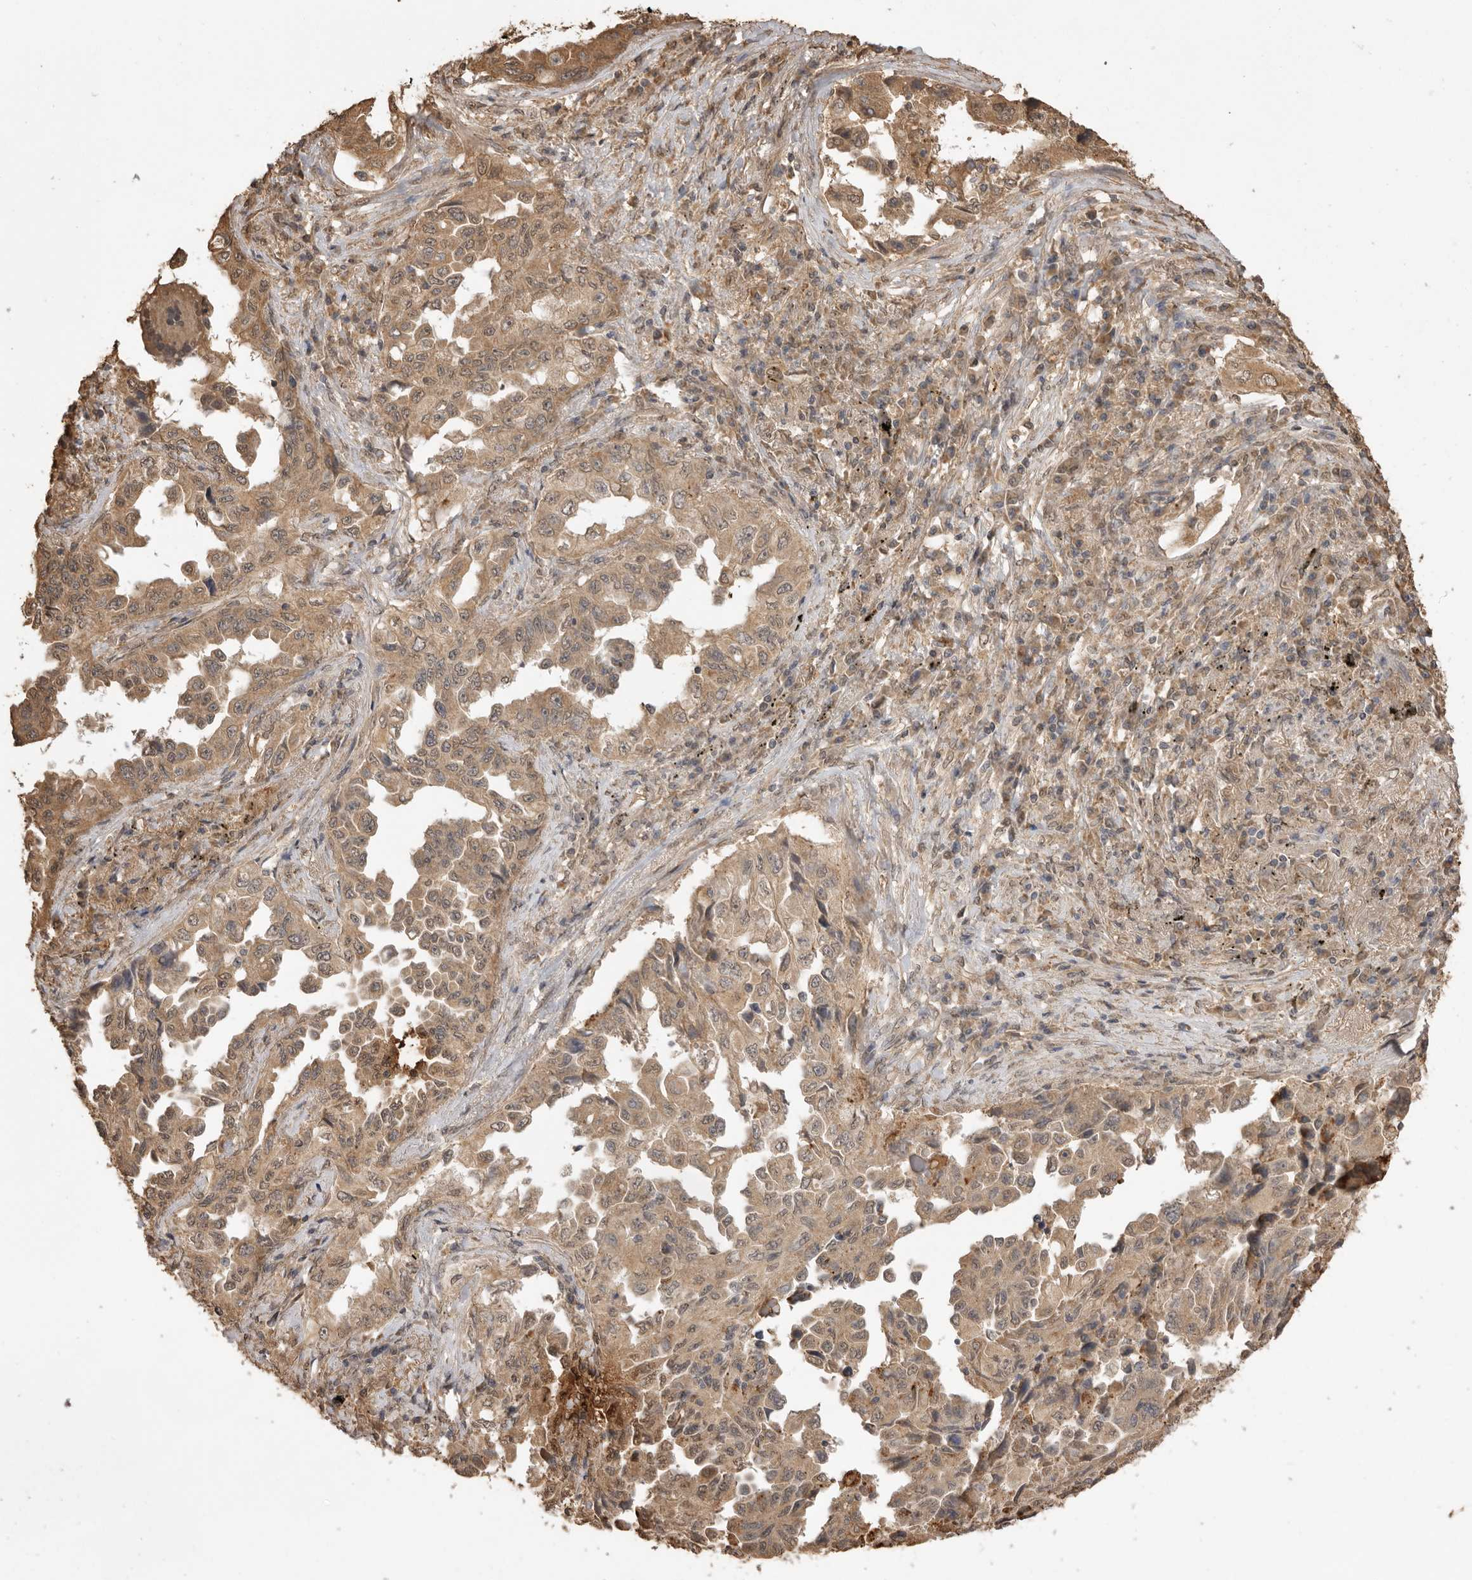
{"staining": {"intensity": "moderate", "quantity": ">75%", "location": "cytoplasmic/membranous,nuclear"}, "tissue": "lung cancer", "cell_type": "Tumor cells", "image_type": "cancer", "snomed": [{"axis": "morphology", "description": "Adenocarcinoma, NOS"}, {"axis": "topography", "description": "Lung"}], "caption": "DAB immunohistochemical staining of human lung cancer (adenocarcinoma) reveals moderate cytoplasmic/membranous and nuclear protein positivity in approximately >75% of tumor cells.", "gene": "JAG2", "patient": {"sex": "female", "age": 51}}